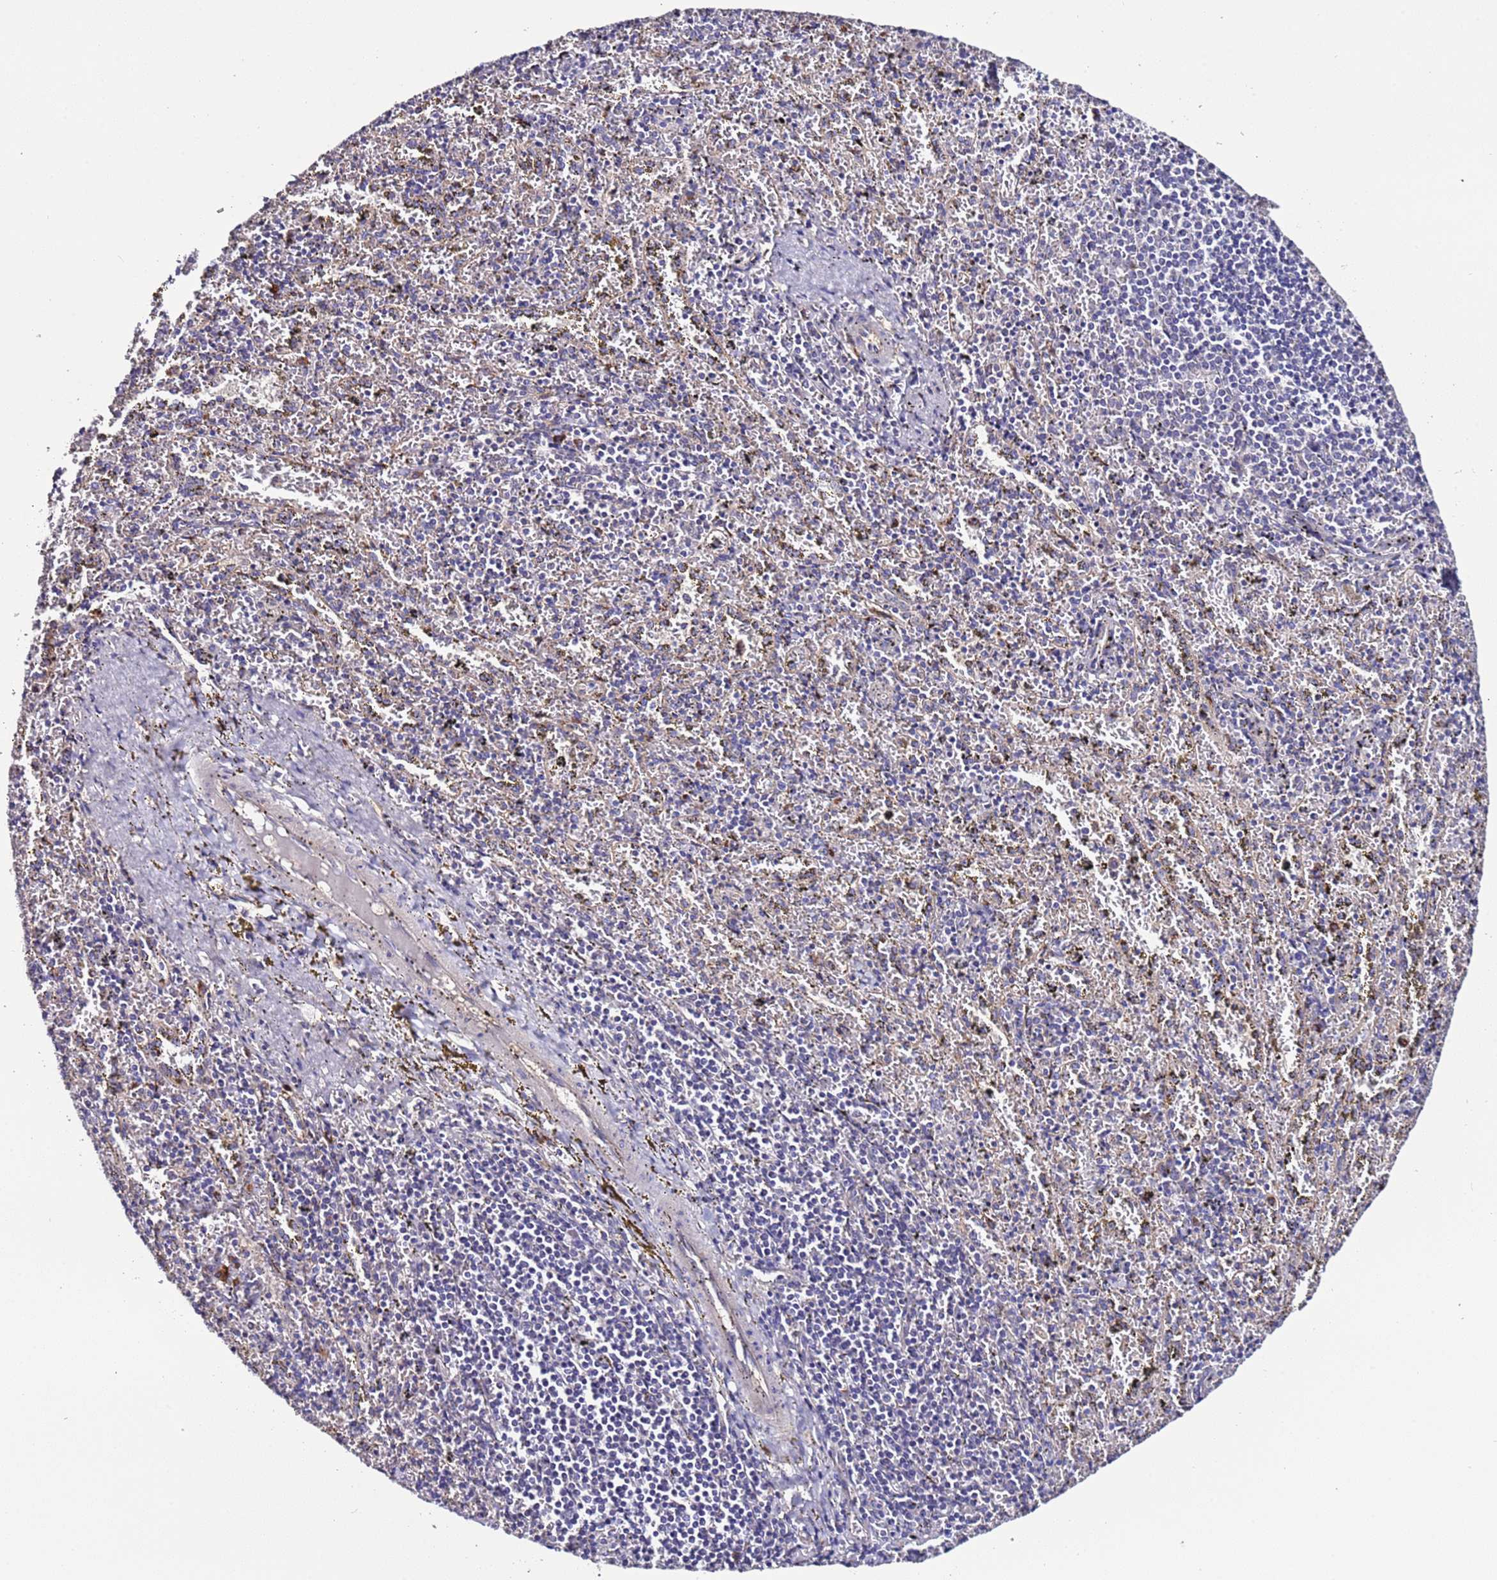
{"staining": {"intensity": "moderate", "quantity": "<25%", "location": "cytoplasmic/membranous"}, "tissue": "spleen", "cell_type": "Cells in red pulp", "image_type": "normal", "snomed": [{"axis": "morphology", "description": "Normal tissue, NOS"}, {"axis": "topography", "description": "Spleen"}], "caption": "This micrograph exhibits benign spleen stained with immunohistochemistry (IHC) to label a protein in brown. The cytoplasmic/membranous of cells in red pulp show moderate positivity for the protein. Nuclei are counter-stained blue.", "gene": "SPCS1", "patient": {"sex": "male", "age": 11}}